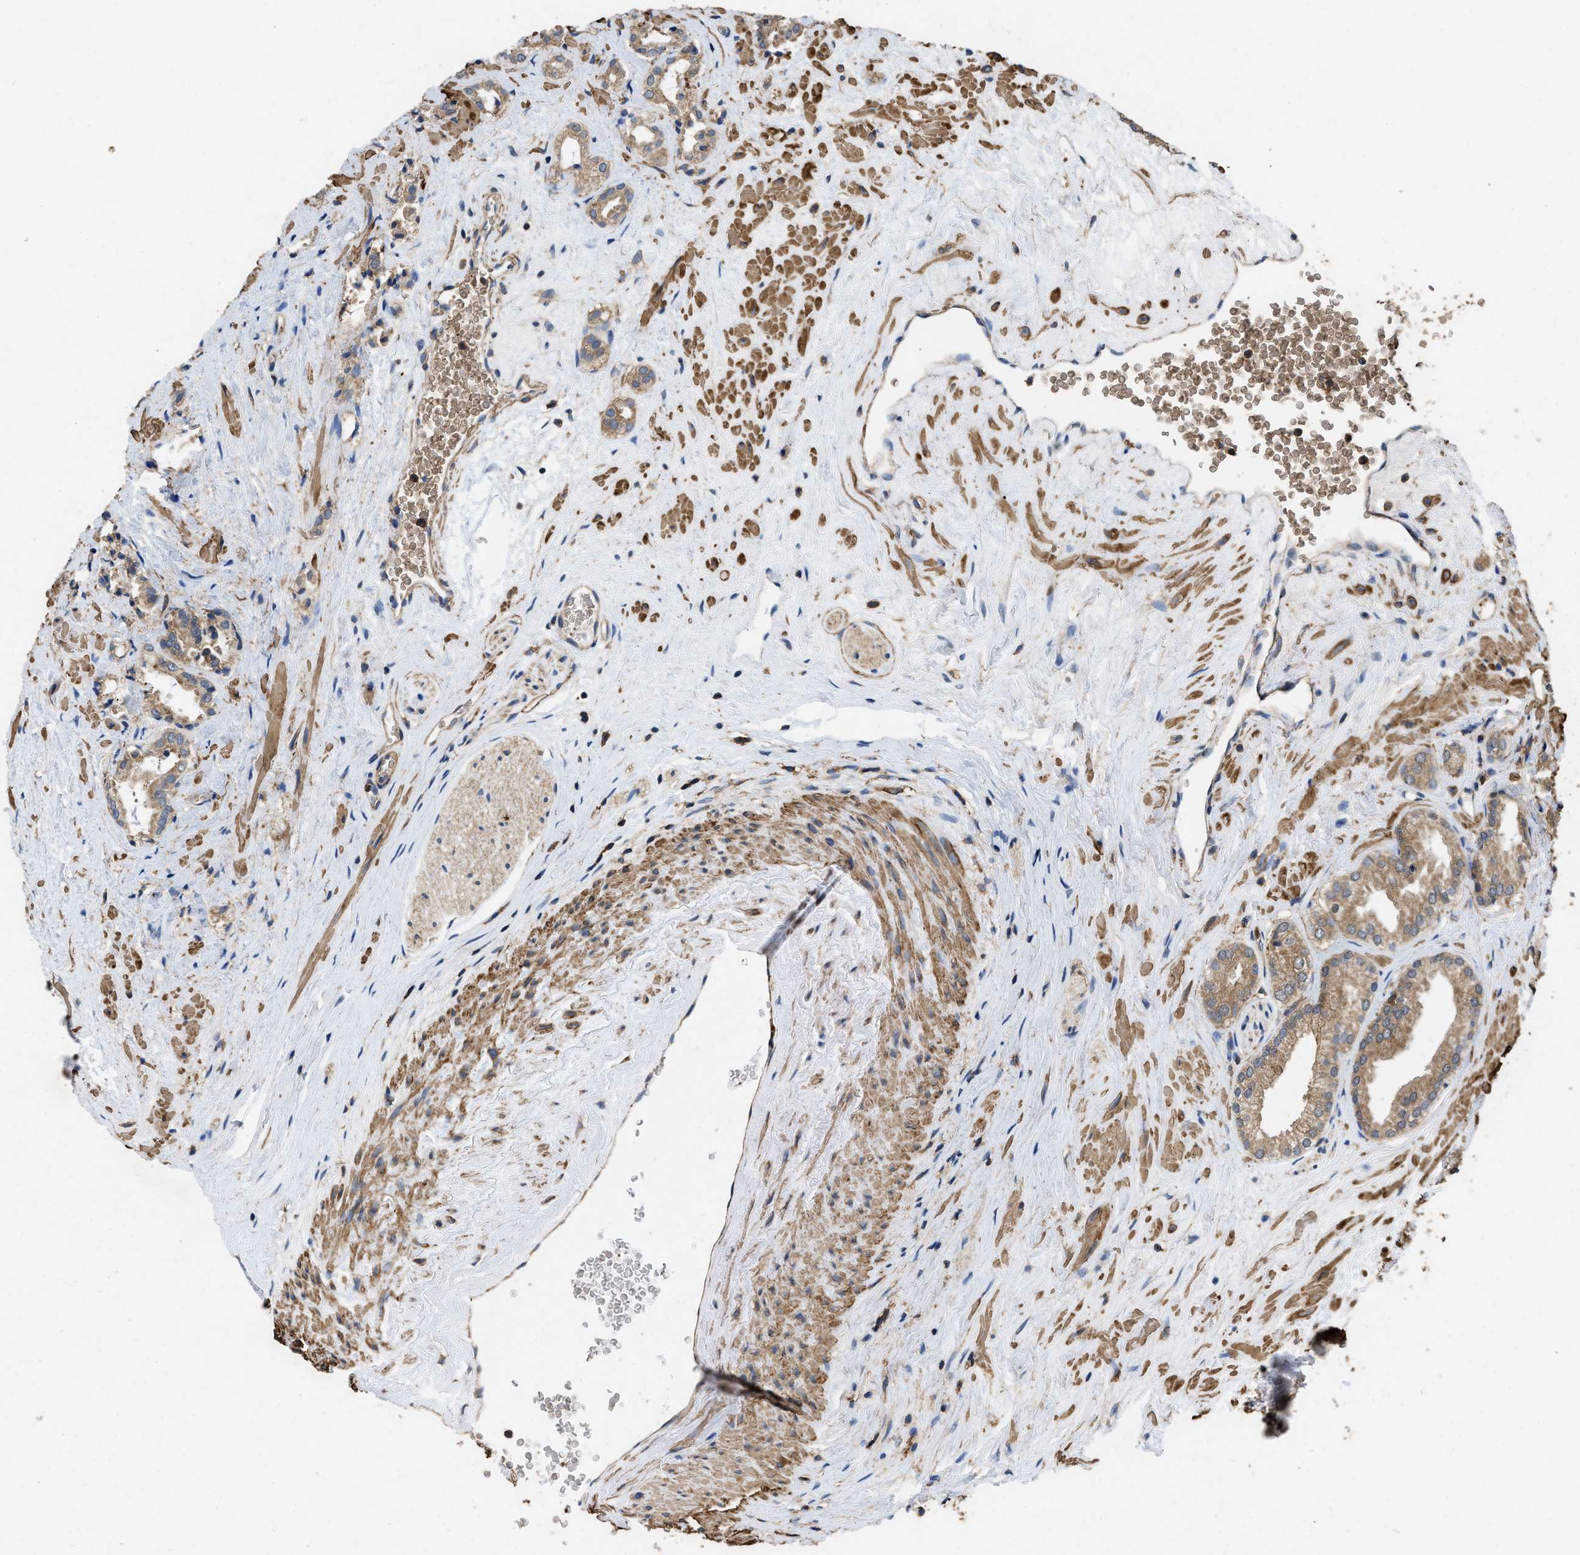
{"staining": {"intensity": "moderate", "quantity": ">75%", "location": "cytoplasmic/membranous"}, "tissue": "prostate cancer", "cell_type": "Tumor cells", "image_type": "cancer", "snomed": [{"axis": "morphology", "description": "Adenocarcinoma, High grade"}, {"axis": "topography", "description": "Prostate"}], "caption": "An immunohistochemistry (IHC) micrograph of tumor tissue is shown. Protein staining in brown shows moderate cytoplasmic/membranous positivity in adenocarcinoma (high-grade) (prostate) within tumor cells. (IHC, brightfield microscopy, high magnification).", "gene": "LINGO2", "patient": {"sex": "male", "age": 64}}